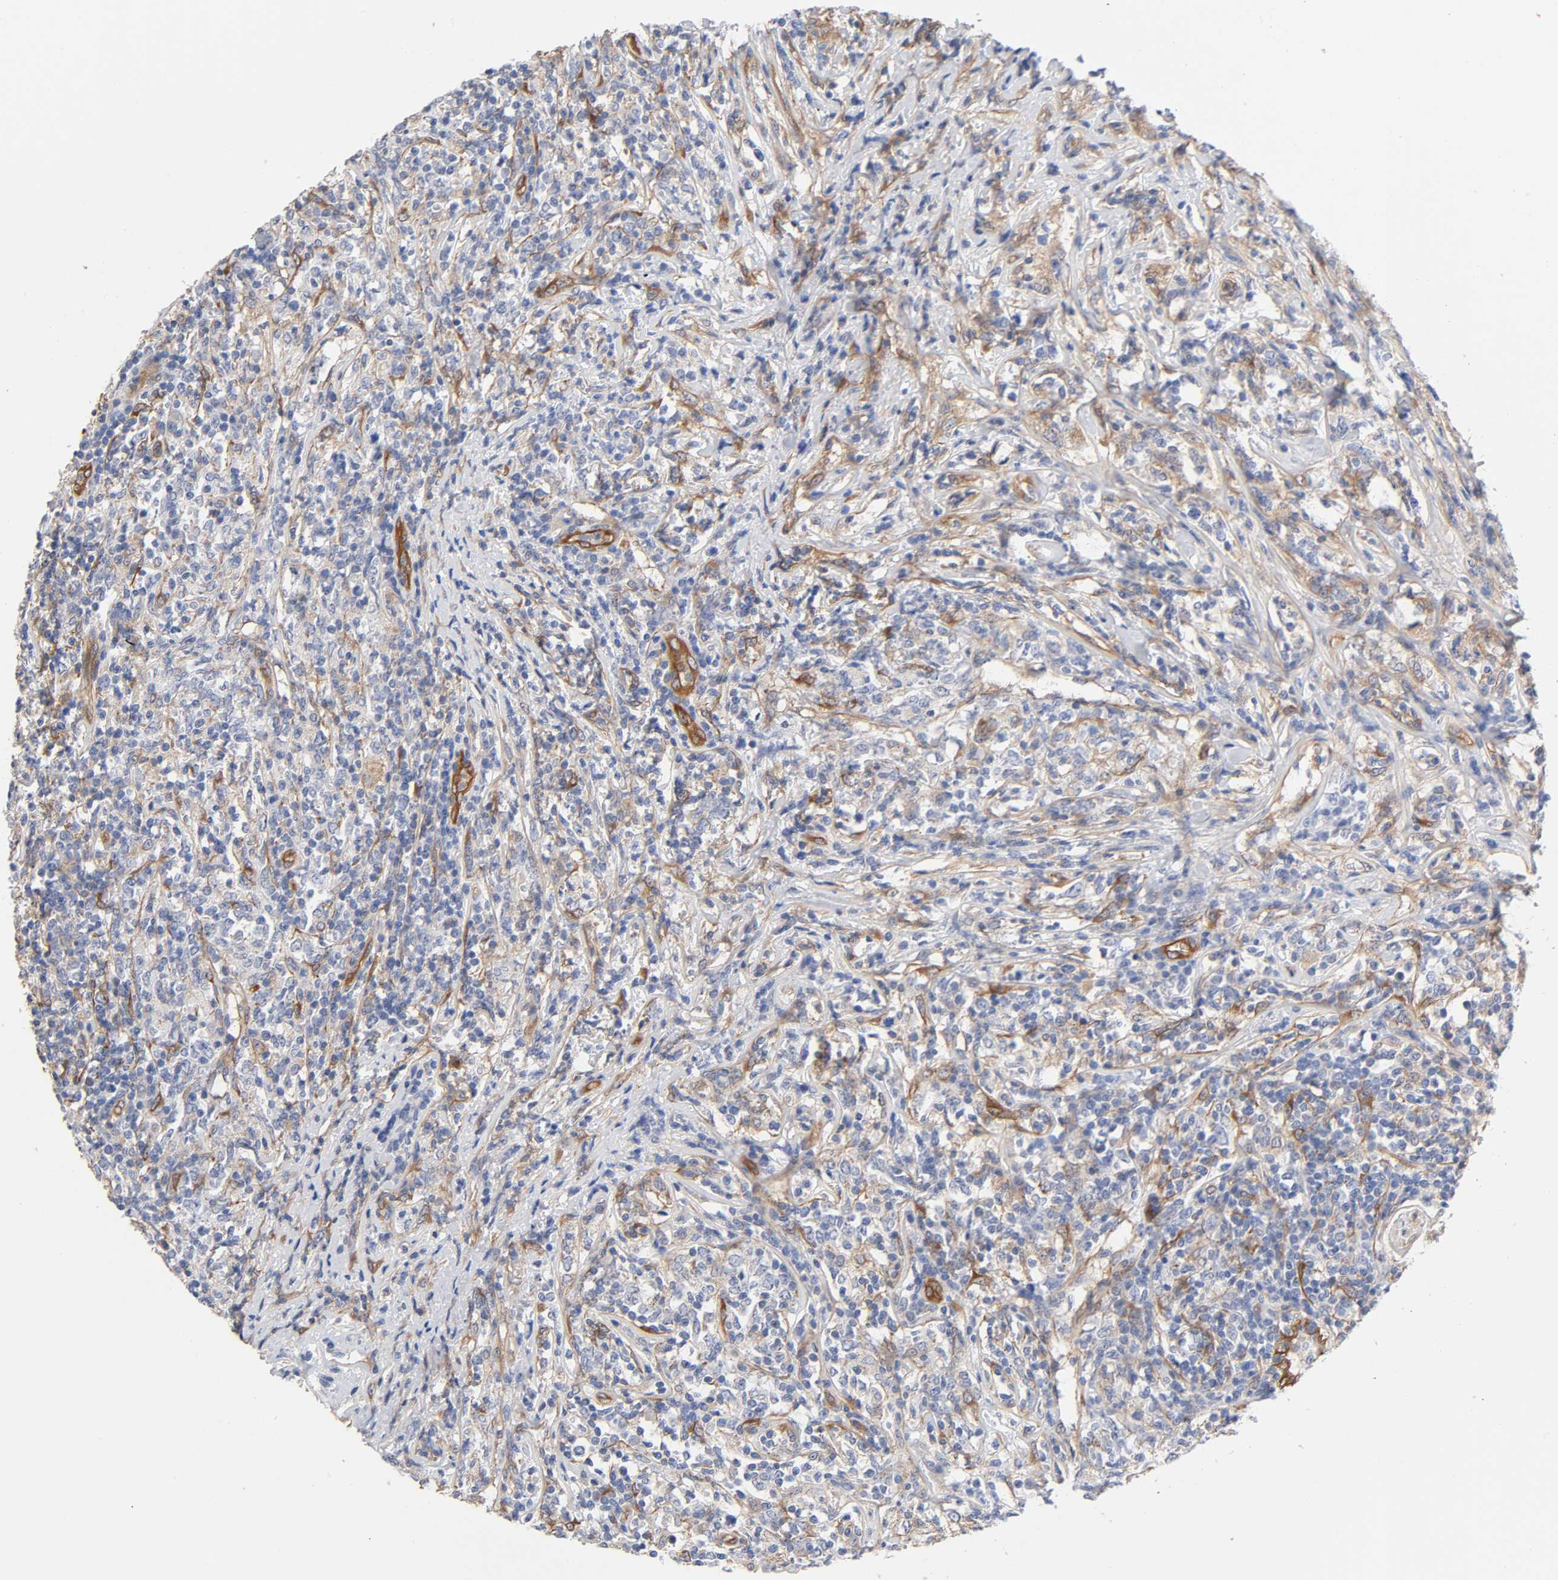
{"staining": {"intensity": "negative", "quantity": "none", "location": "none"}, "tissue": "lymphoma", "cell_type": "Tumor cells", "image_type": "cancer", "snomed": [{"axis": "morphology", "description": "Malignant lymphoma, non-Hodgkin's type, High grade"}, {"axis": "topography", "description": "Lymph node"}], "caption": "This is a histopathology image of immunohistochemistry staining of high-grade malignant lymphoma, non-Hodgkin's type, which shows no staining in tumor cells. Nuclei are stained in blue.", "gene": "RAB13", "patient": {"sex": "female", "age": 84}}